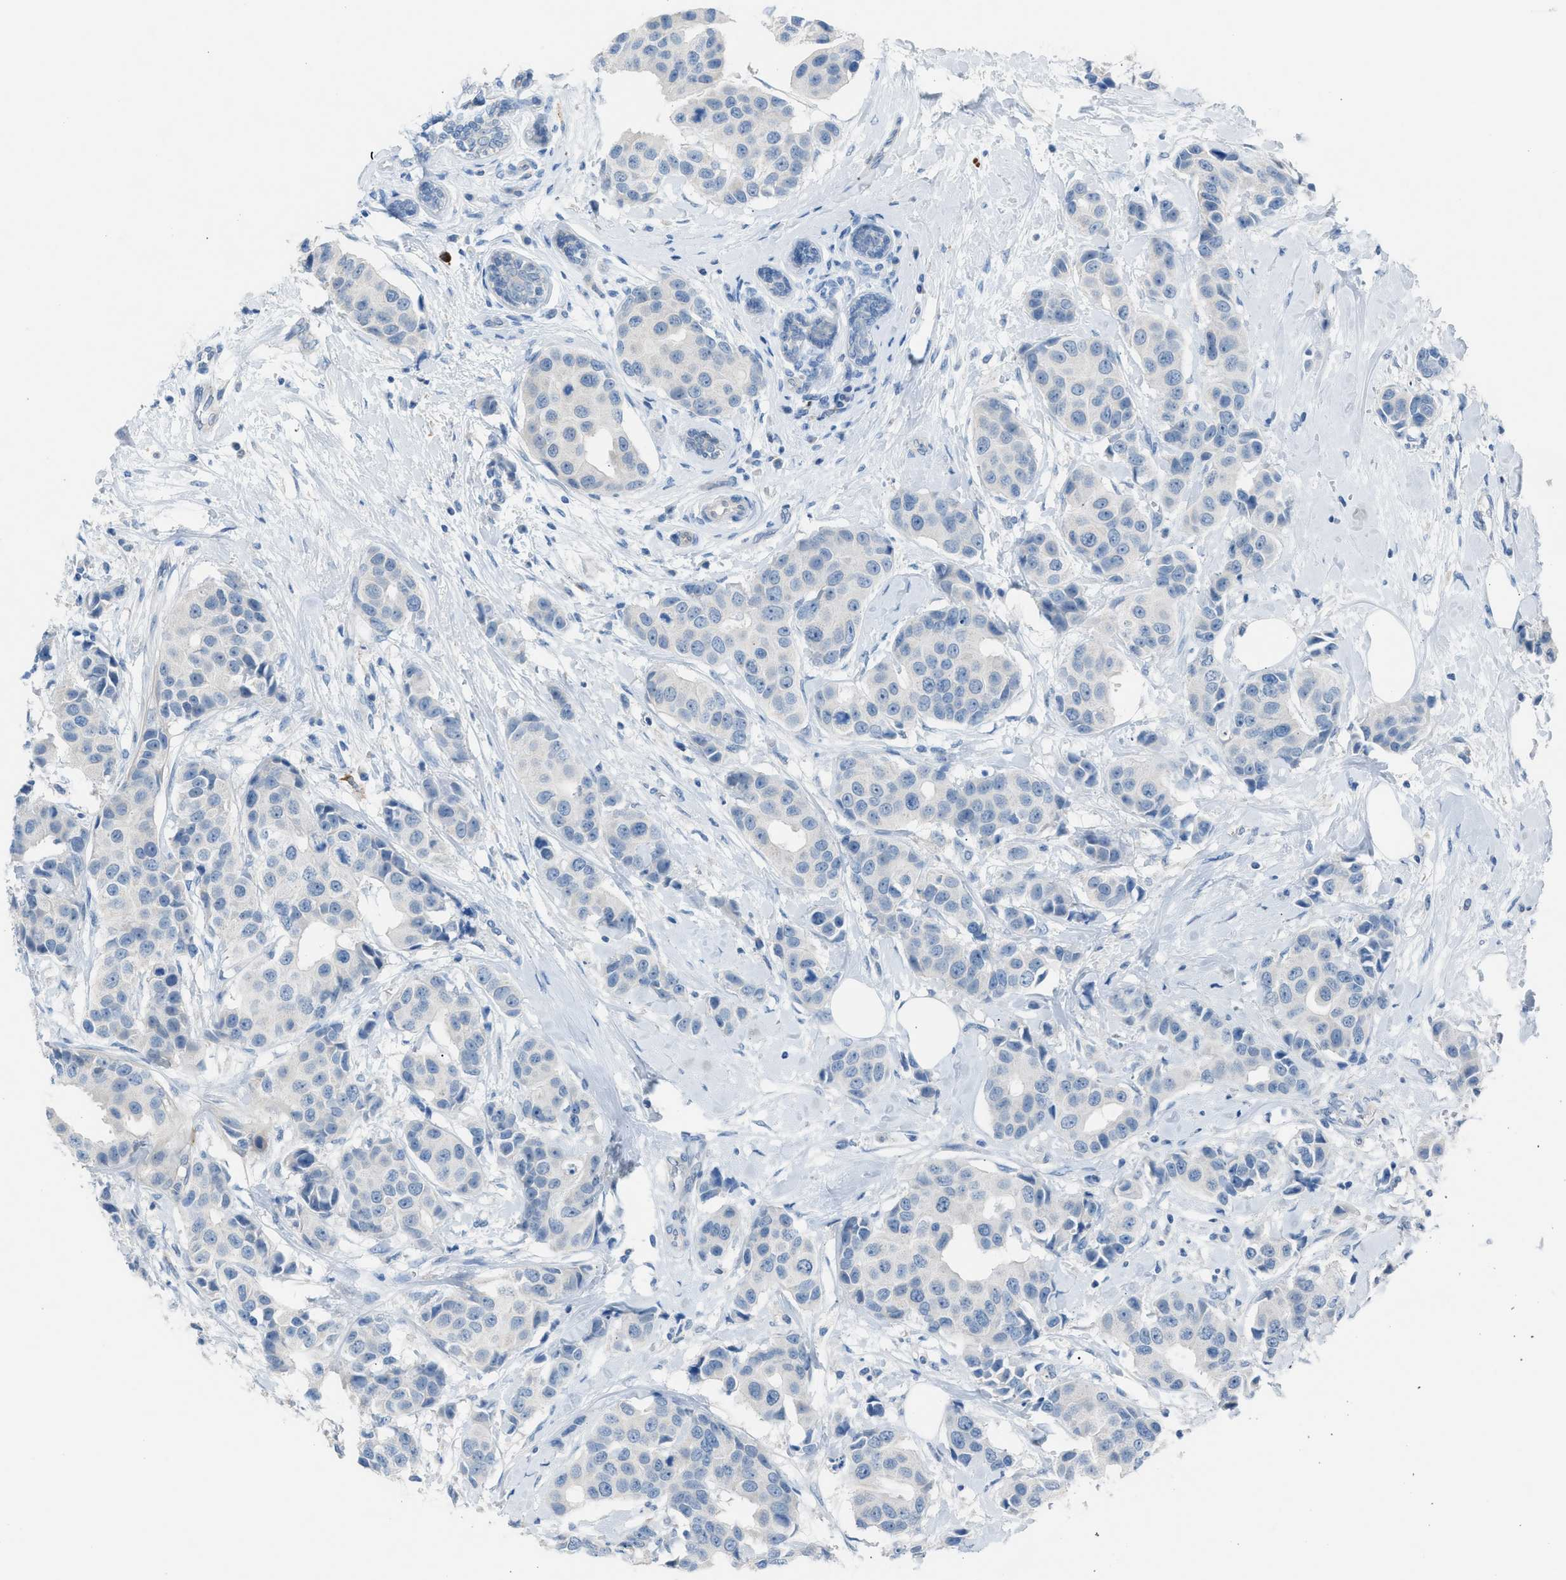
{"staining": {"intensity": "negative", "quantity": "none", "location": "none"}, "tissue": "breast cancer", "cell_type": "Tumor cells", "image_type": "cancer", "snomed": [{"axis": "morphology", "description": "Normal tissue, NOS"}, {"axis": "morphology", "description": "Duct carcinoma"}, {"axis": "topography", "description": "Breast"}], "caption": "Immunohistochemistry photomicrograph of neoplastic tissue: breast cancer stained with DAB reveals no significant protein expression in tumor cells. (Immunohistochemistry (ihc), brightfield microscopy, high magnification).", "gene": "CLEC10A", "patient": {"sex": "female", "age": 39}}